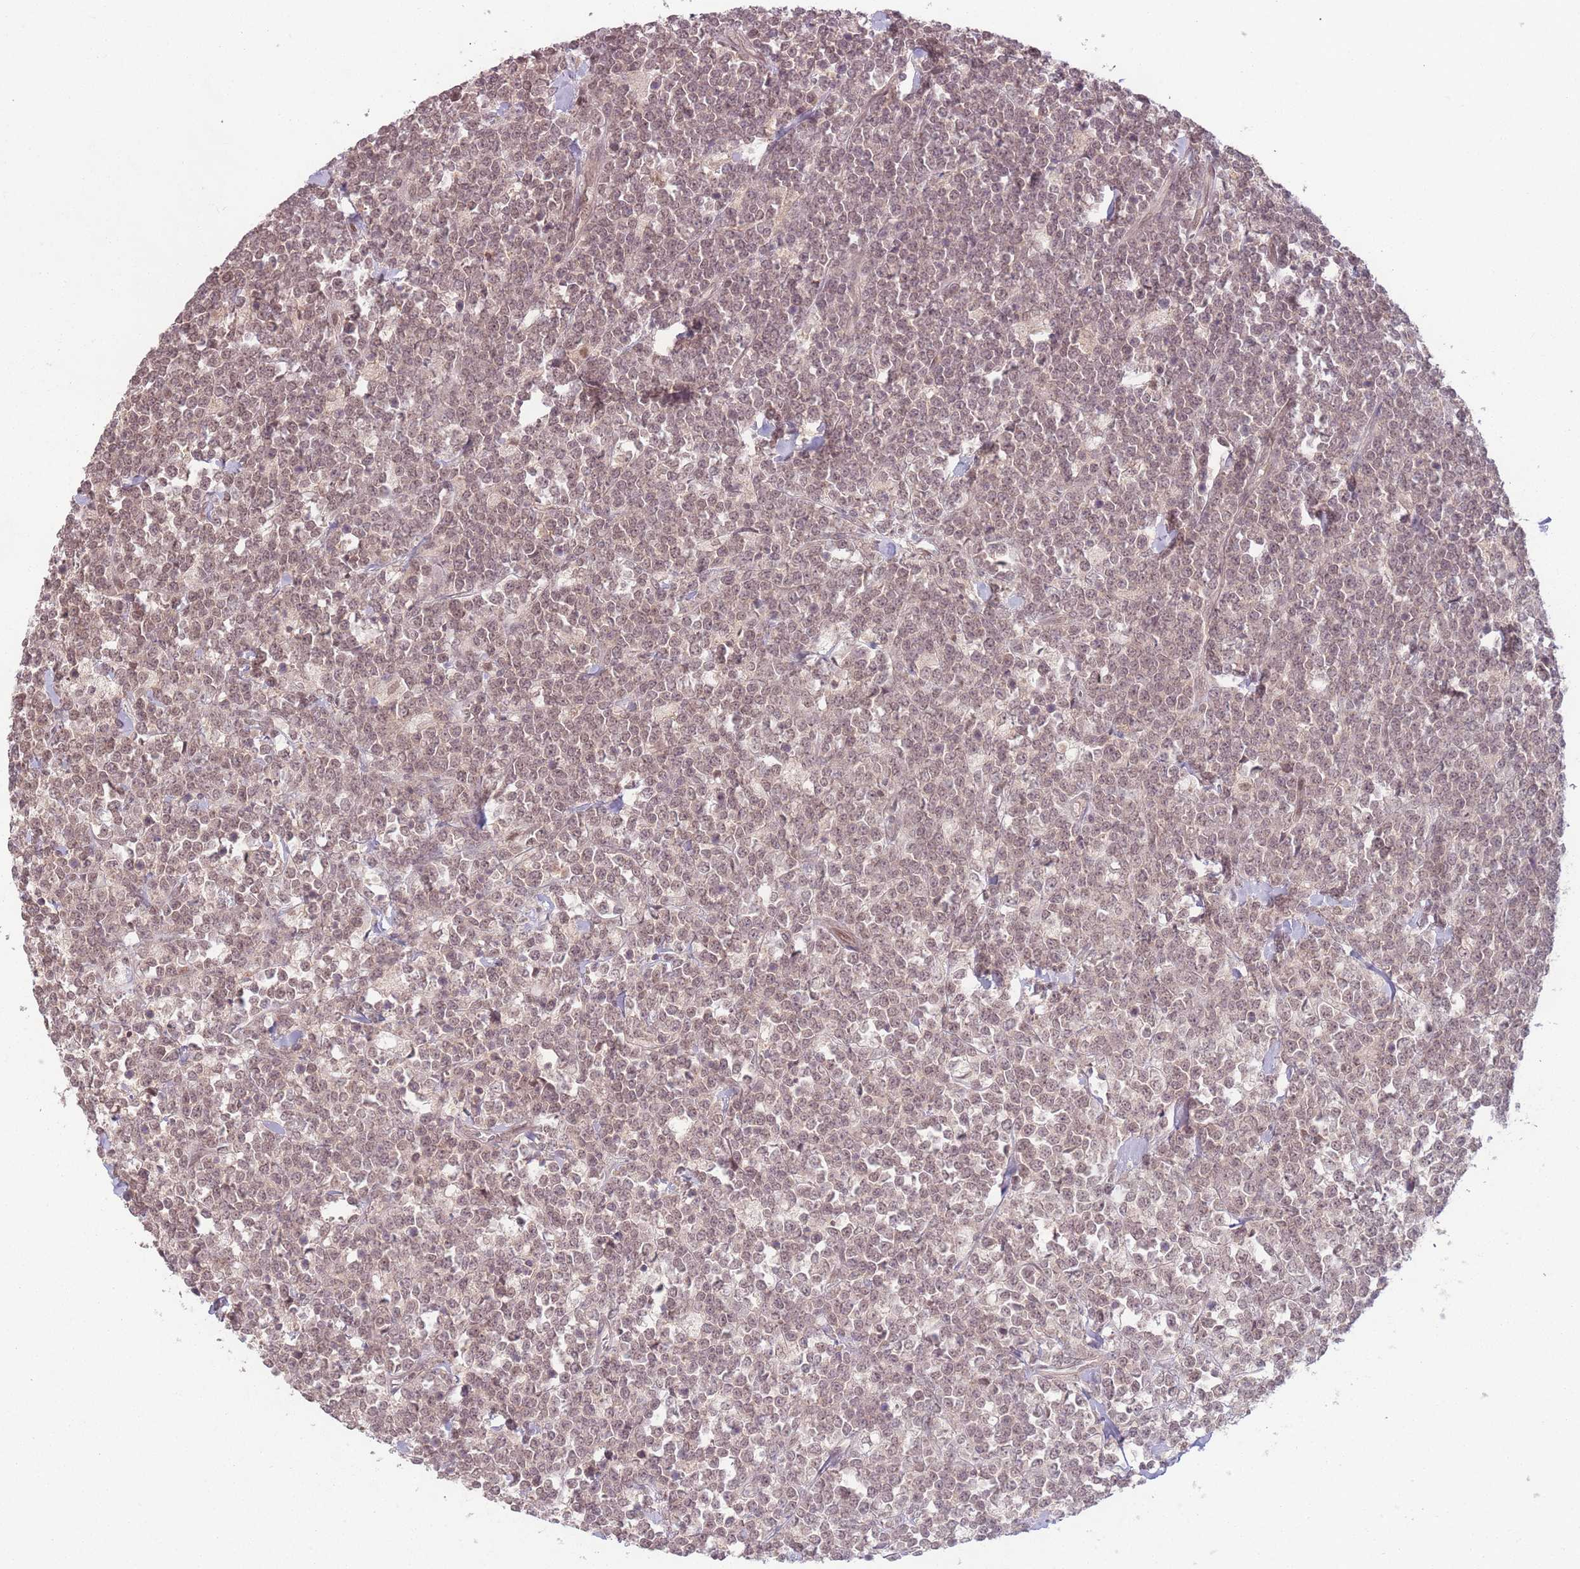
{"staining": {"intensity": "weak", "quantity": ">75%", "location": "nuclear"}, "tissue": "lymphoma", "cell_type": "Tumor cells", "image_type": "cancer", "snomed": [{"axis": "morphology", "description": "Malignant lymphoma, non-Hodgkin's type, High grade"}, {"axis": "topography", "description": "Small intestine"}], "caption": "A high-resolution photomicrograph shows immunohistochemistry staining of high-grade malignant lymphoma, non-Hodgkin's type, which shows weak nuclear positivity in about >75% of tumor cells.", "gene": "CCDC154", "patient": {"sex": "male", "age": 8}}